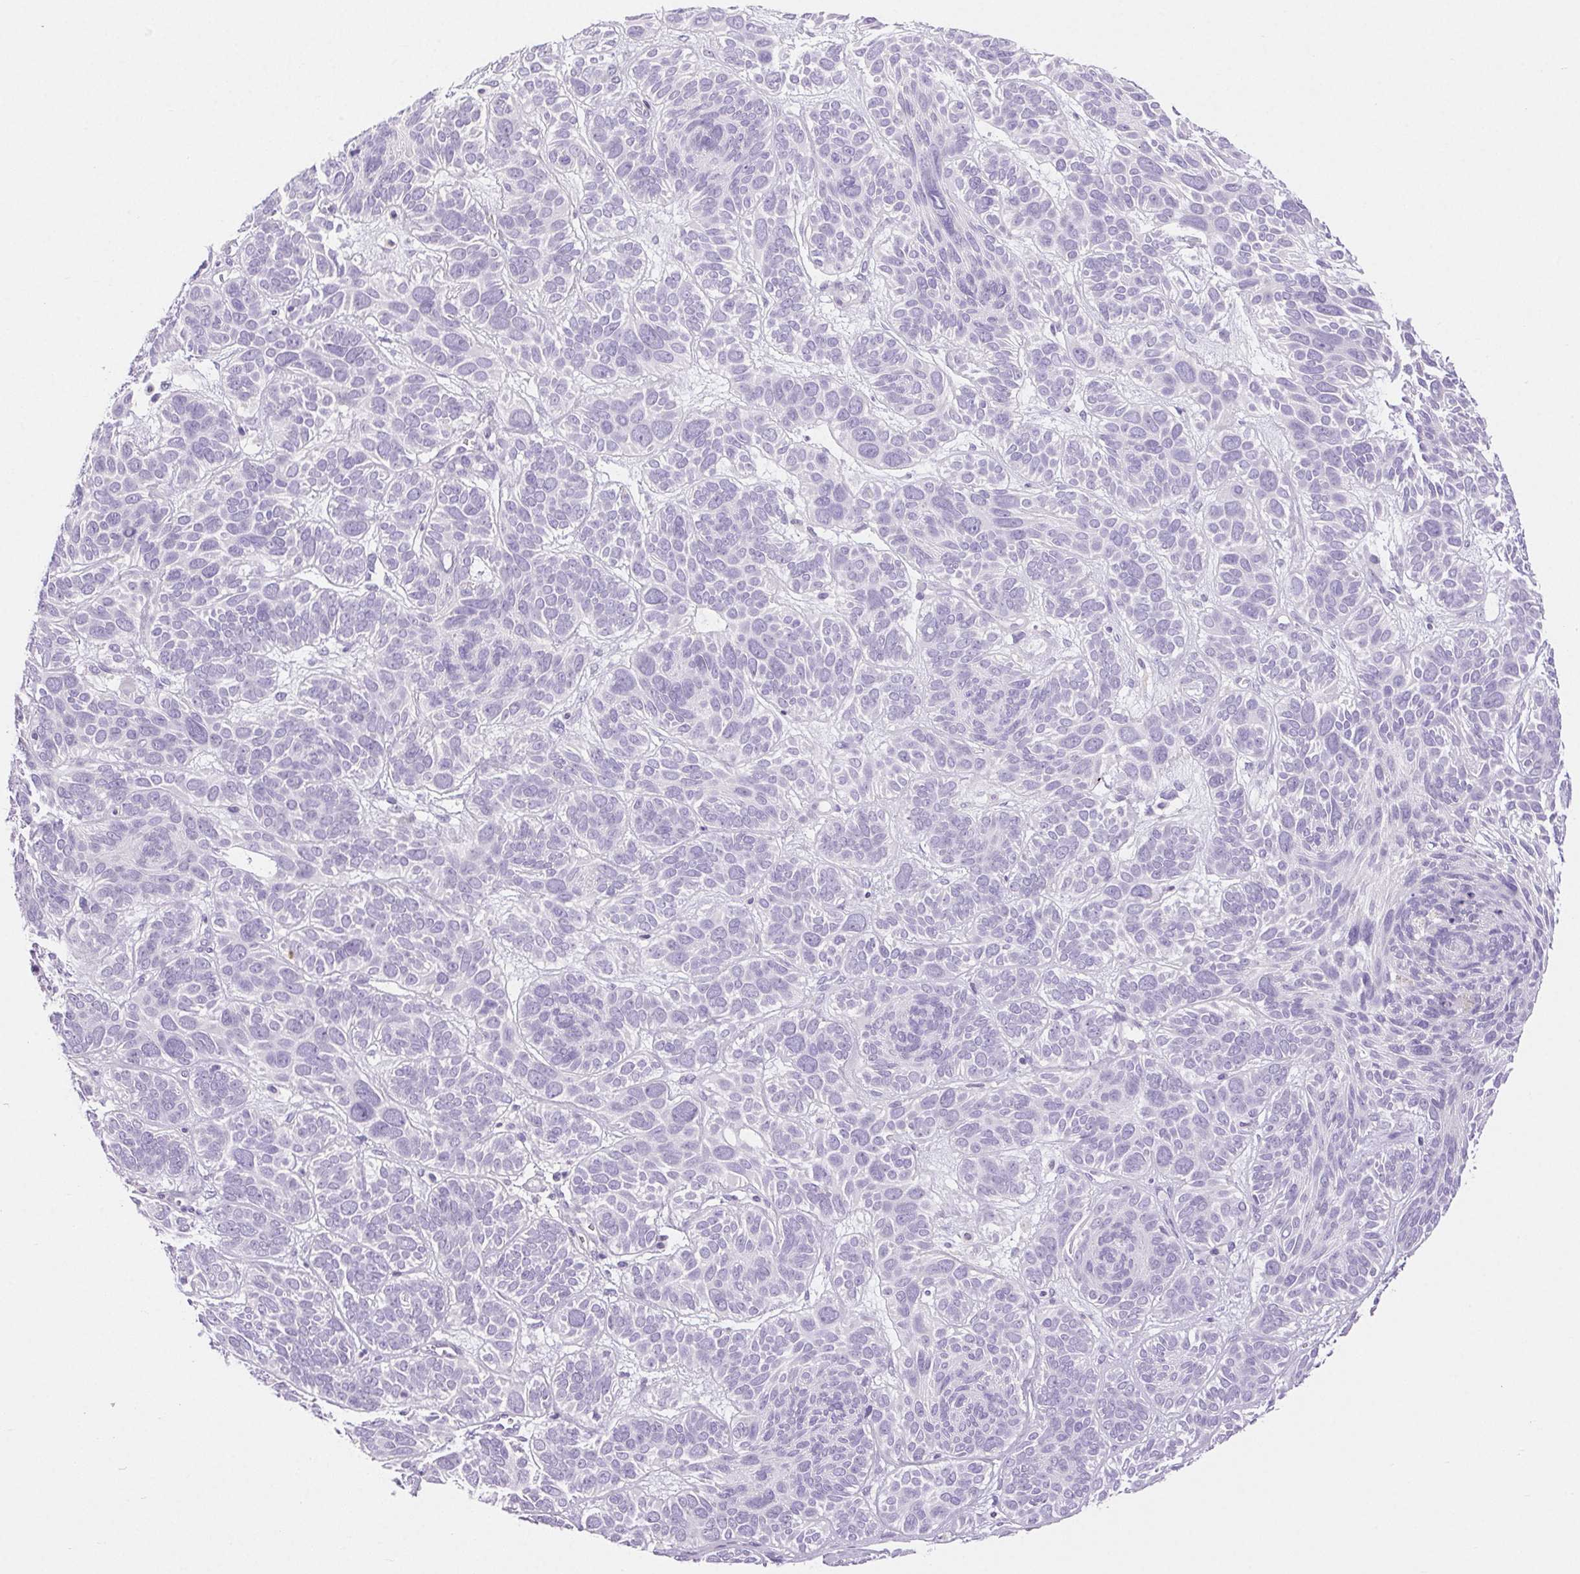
{"staining": {"intensity": "negative", "quantity": "none", "location": "none"}, "tissue": "skin cancer", "cell_type": "Tumor cells", "image_type": "cancer", "snomed": [{"axis": "morphology", "description": "Basal cell carcinoma"}, {"axis": "topography", "description": "Skin"}, {"axis": "topography", "description": "Skin of face"}], "caption": "Immunohistochemistry of human skin cancer exhibits no expression in tumor cells.", "gene": "ARHGAP11B", "patient": {"sex": "male", "age": 73}}